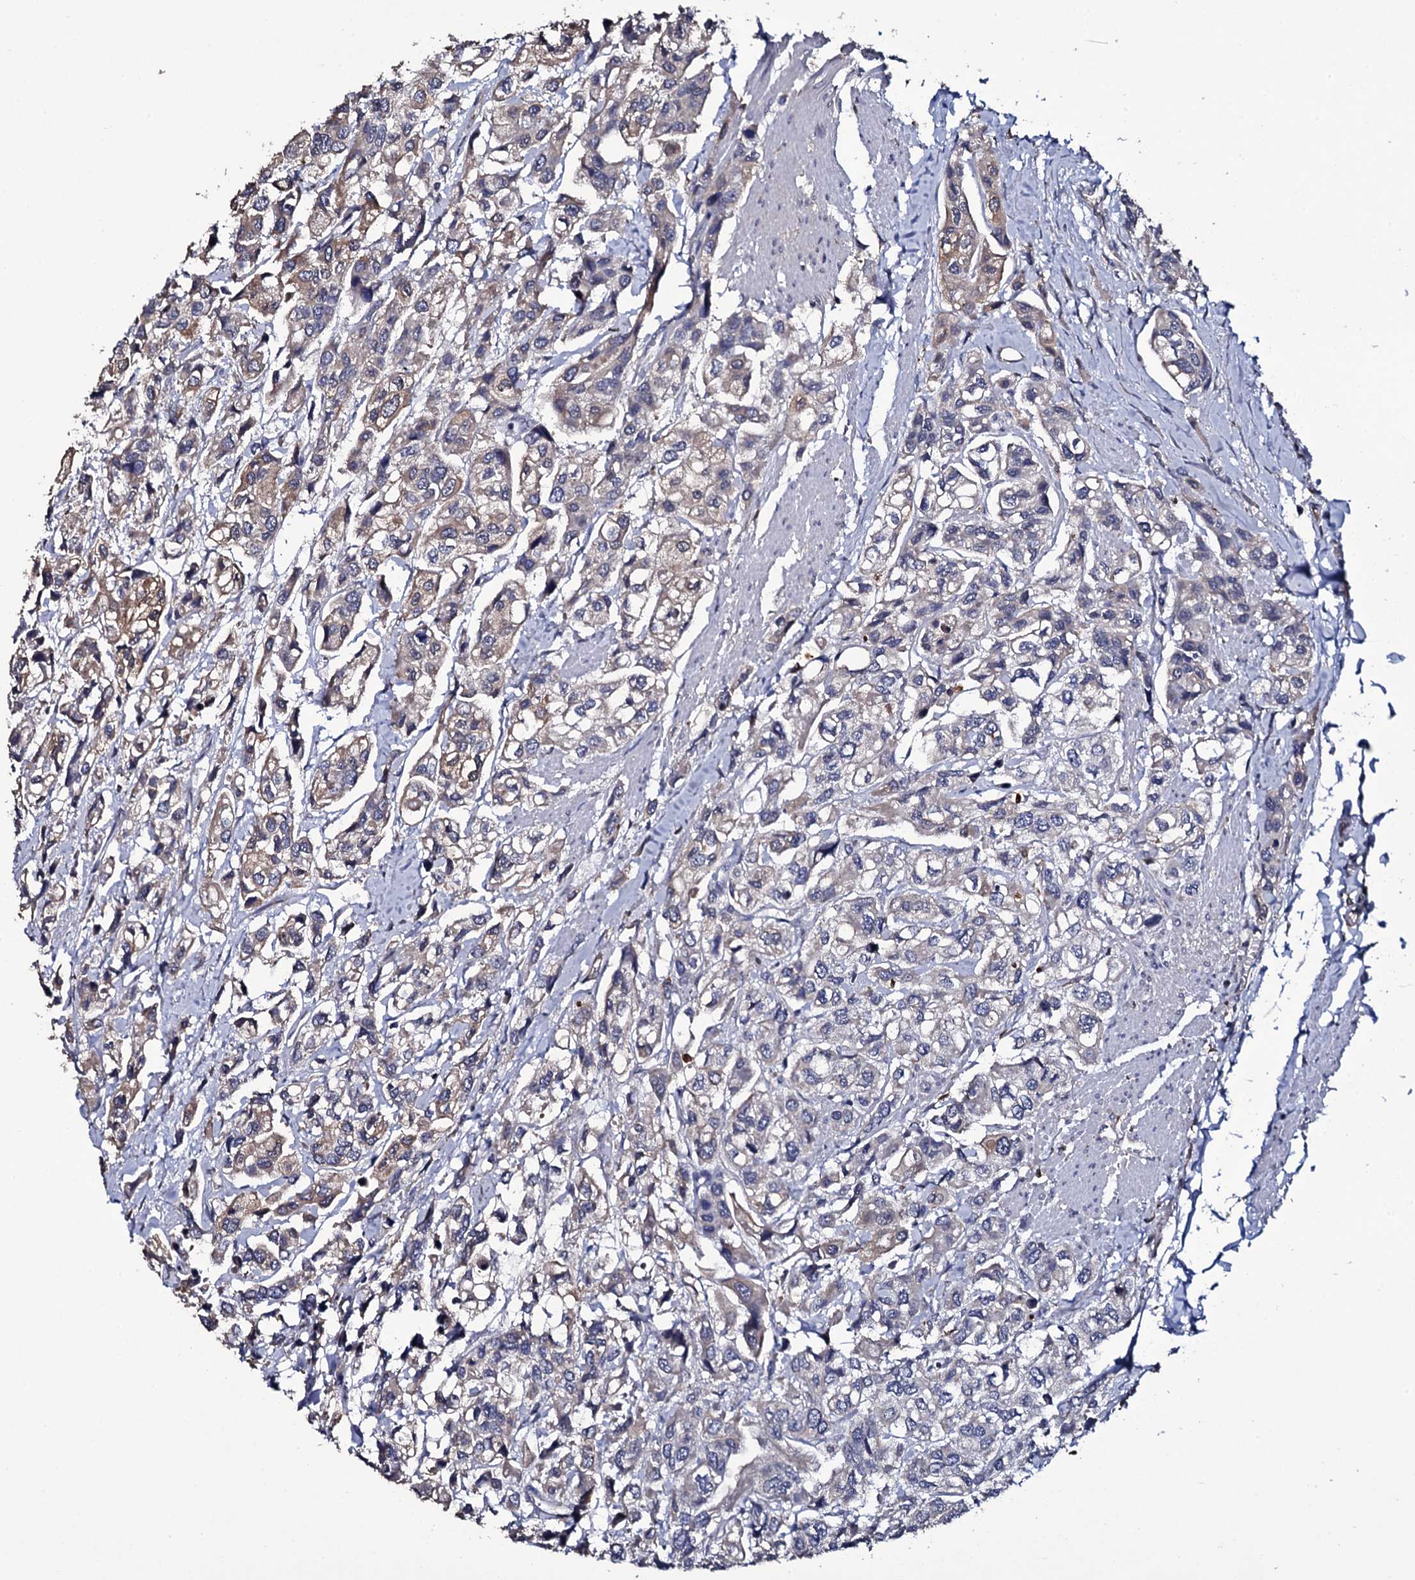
{"staining": {"intensity": "weak", "quantity": "<25%", "location": "cytoplasmic/membranous"}, "tissue": "urothelial cancer", "cell_type": "Tumor cells", "image_type": "cancer", "snomed": [{"axis": "morphology", "description": "Urothelial carcinoma, High grade"}, {"axis": "topography", "description": "Urinary bladder"}], "caption": "The histopathology image exhibits no staining of tumor cells in urothelial cancer.", "gene": "CRYL1", "patient": {"sex": "male", "age": 67}}